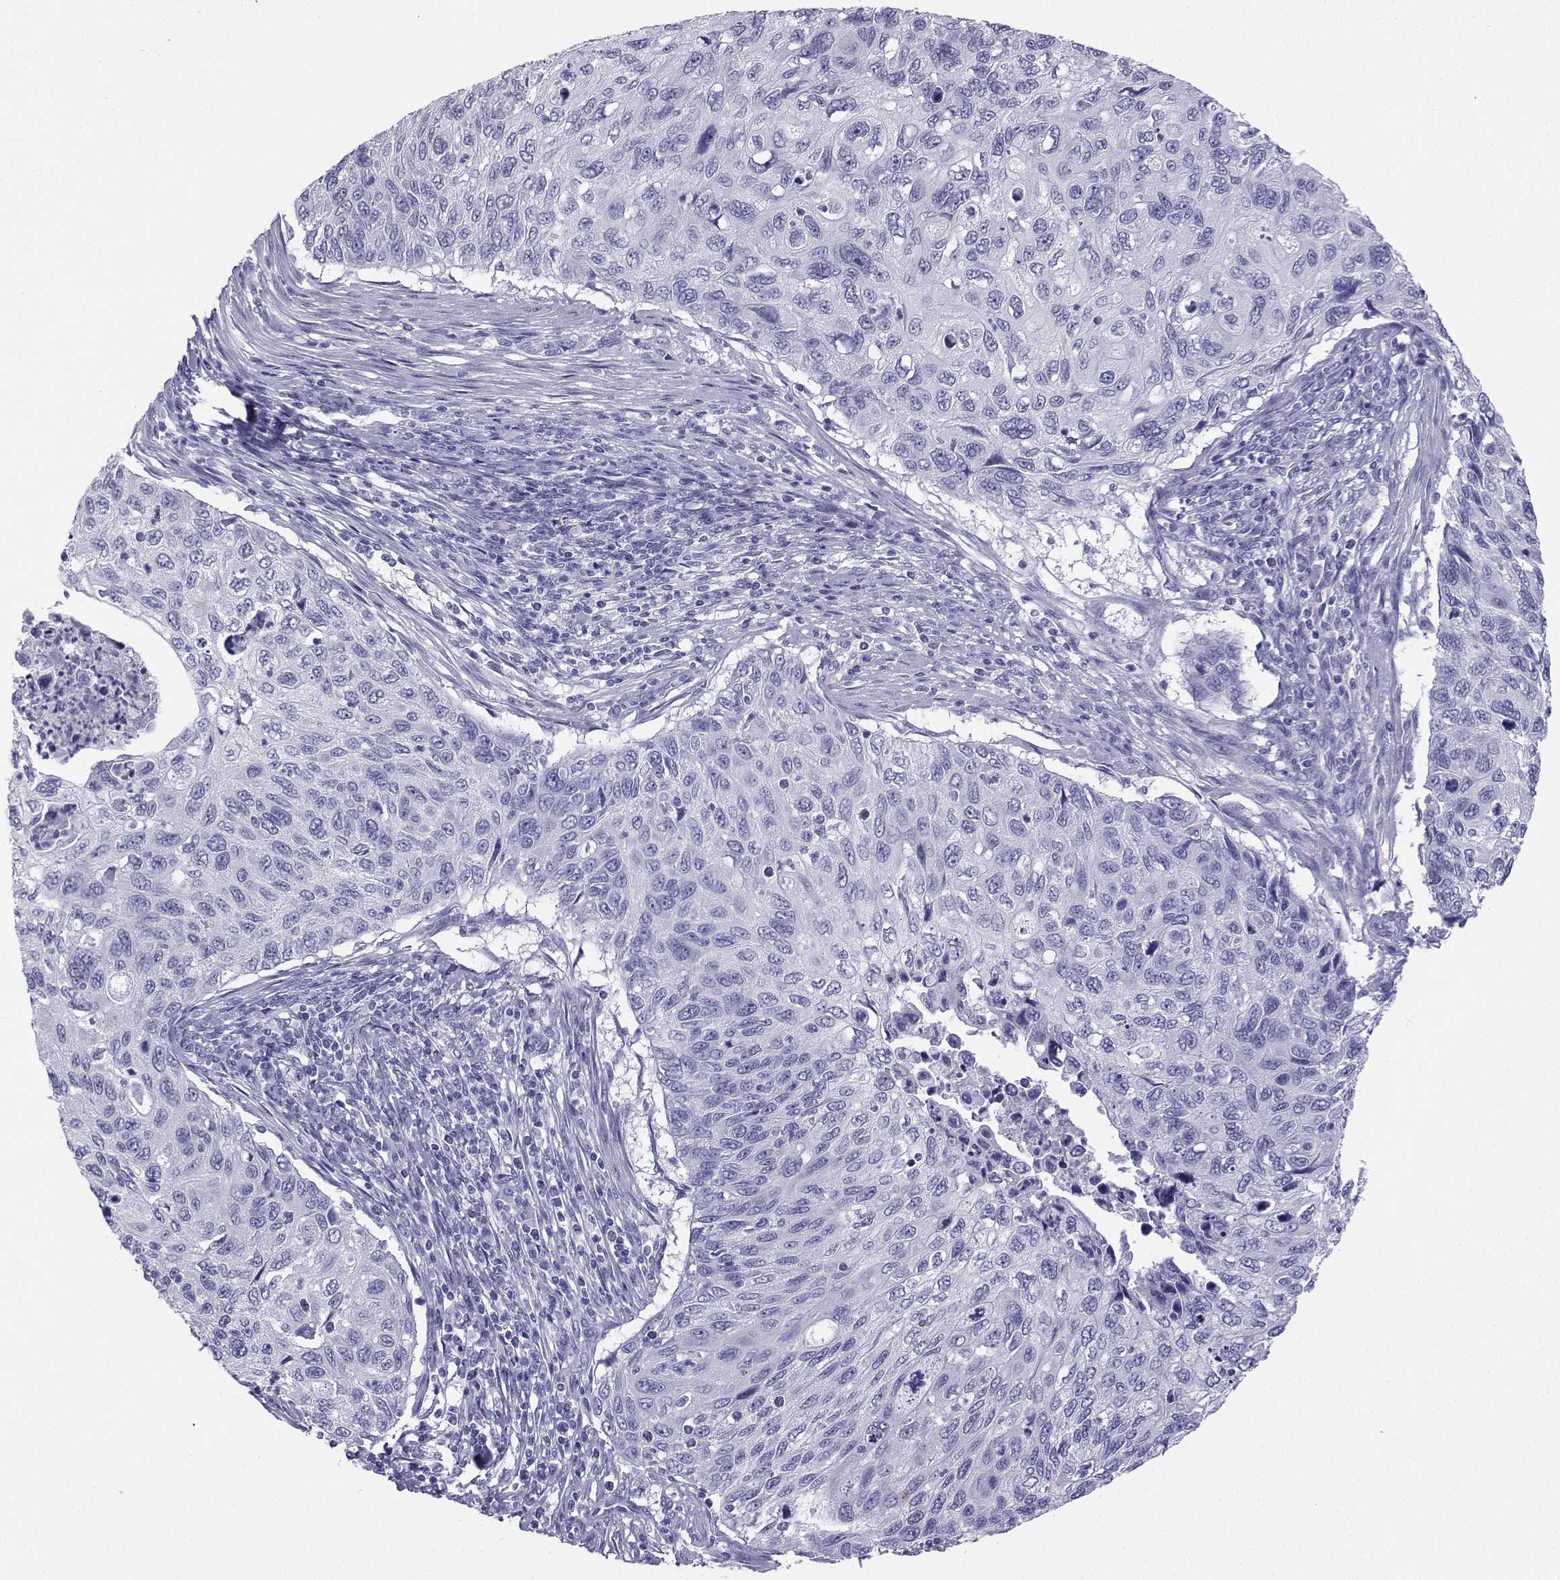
{"staining": {"intensity": "negative", "quantity": "none", "location": "none"}, "tissue": "cervical cancer", "cell_type": "Tumor cells", "image_type": "cancer", "snomed": [{"axis": "morphology", "description": "Squamous cell carcinoma, NOS"}, {"axis": "topography", "description": "Cervix"}], "caption": "Cervical cancer (squamous cell carcinoma) was stained to show a protein in brown. There is no significant staining in tumor cells.", "gene": "LORICRIN", "patient": {"sex": "female", "age": 70}}